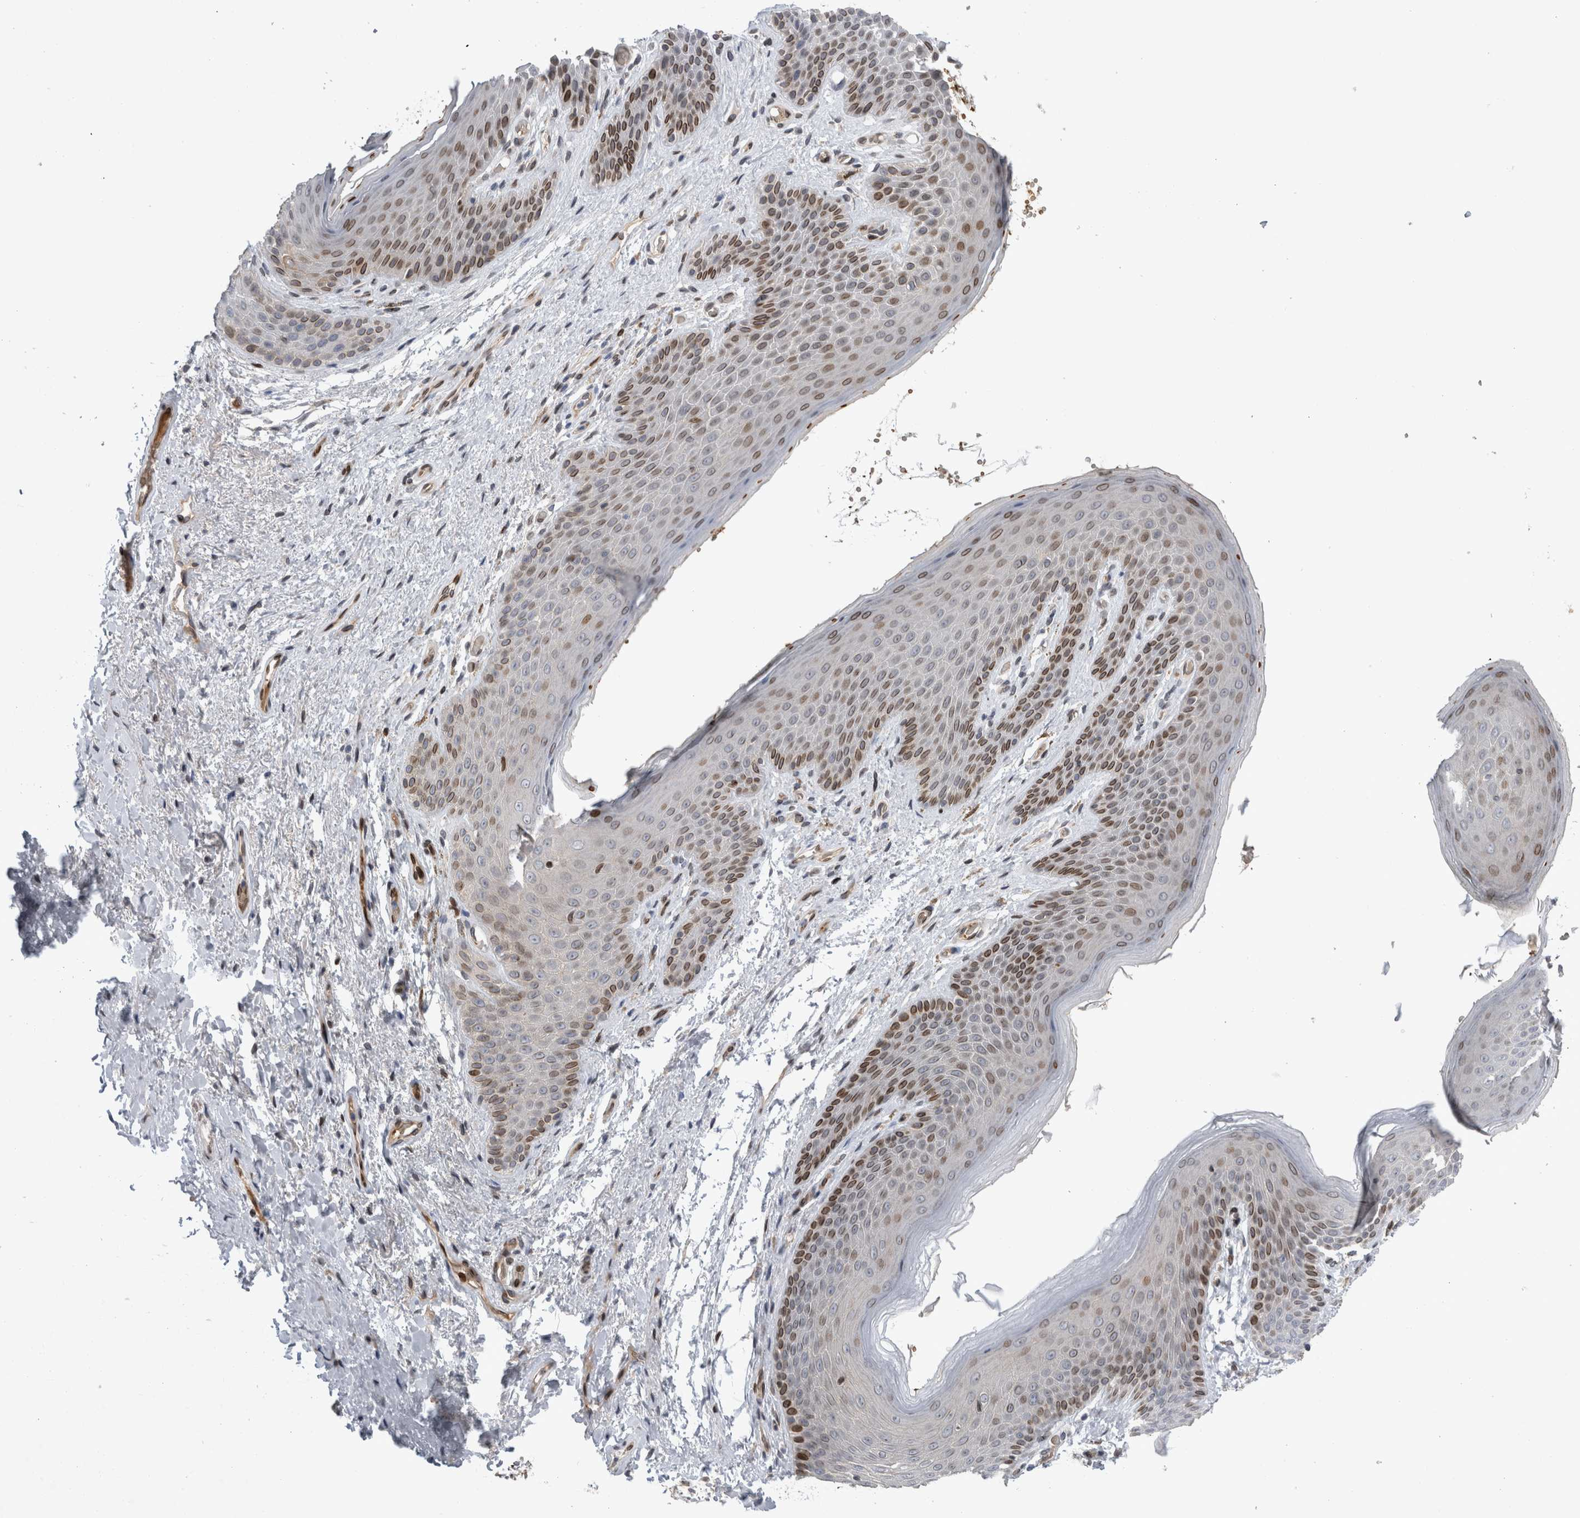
{"staining": {"intensity": "moderate", "quantity": ">75%", "location": "cytoplasmic/membranous,nuclear"}, "tissue": "skin", "cell_type": "Epidermal cells", "image_type": "normal", "snomed": [{"axis": "morphology", "description": "Normal tissue, NOS"}, {"axis": "topography", "description": "Anal"}], "caption": "DAB immunohistochemical staining of normal skin demonstrates moderate cytoplasmic/membranous,nuclear protein positivity in approximately >75% of epidermal cells. Immunohistochemistry (ihc) stains the protein in brown and the nuclei are stained blue.", "gene": "DMTN", "patient": {"sex": "male", "age": 74}}